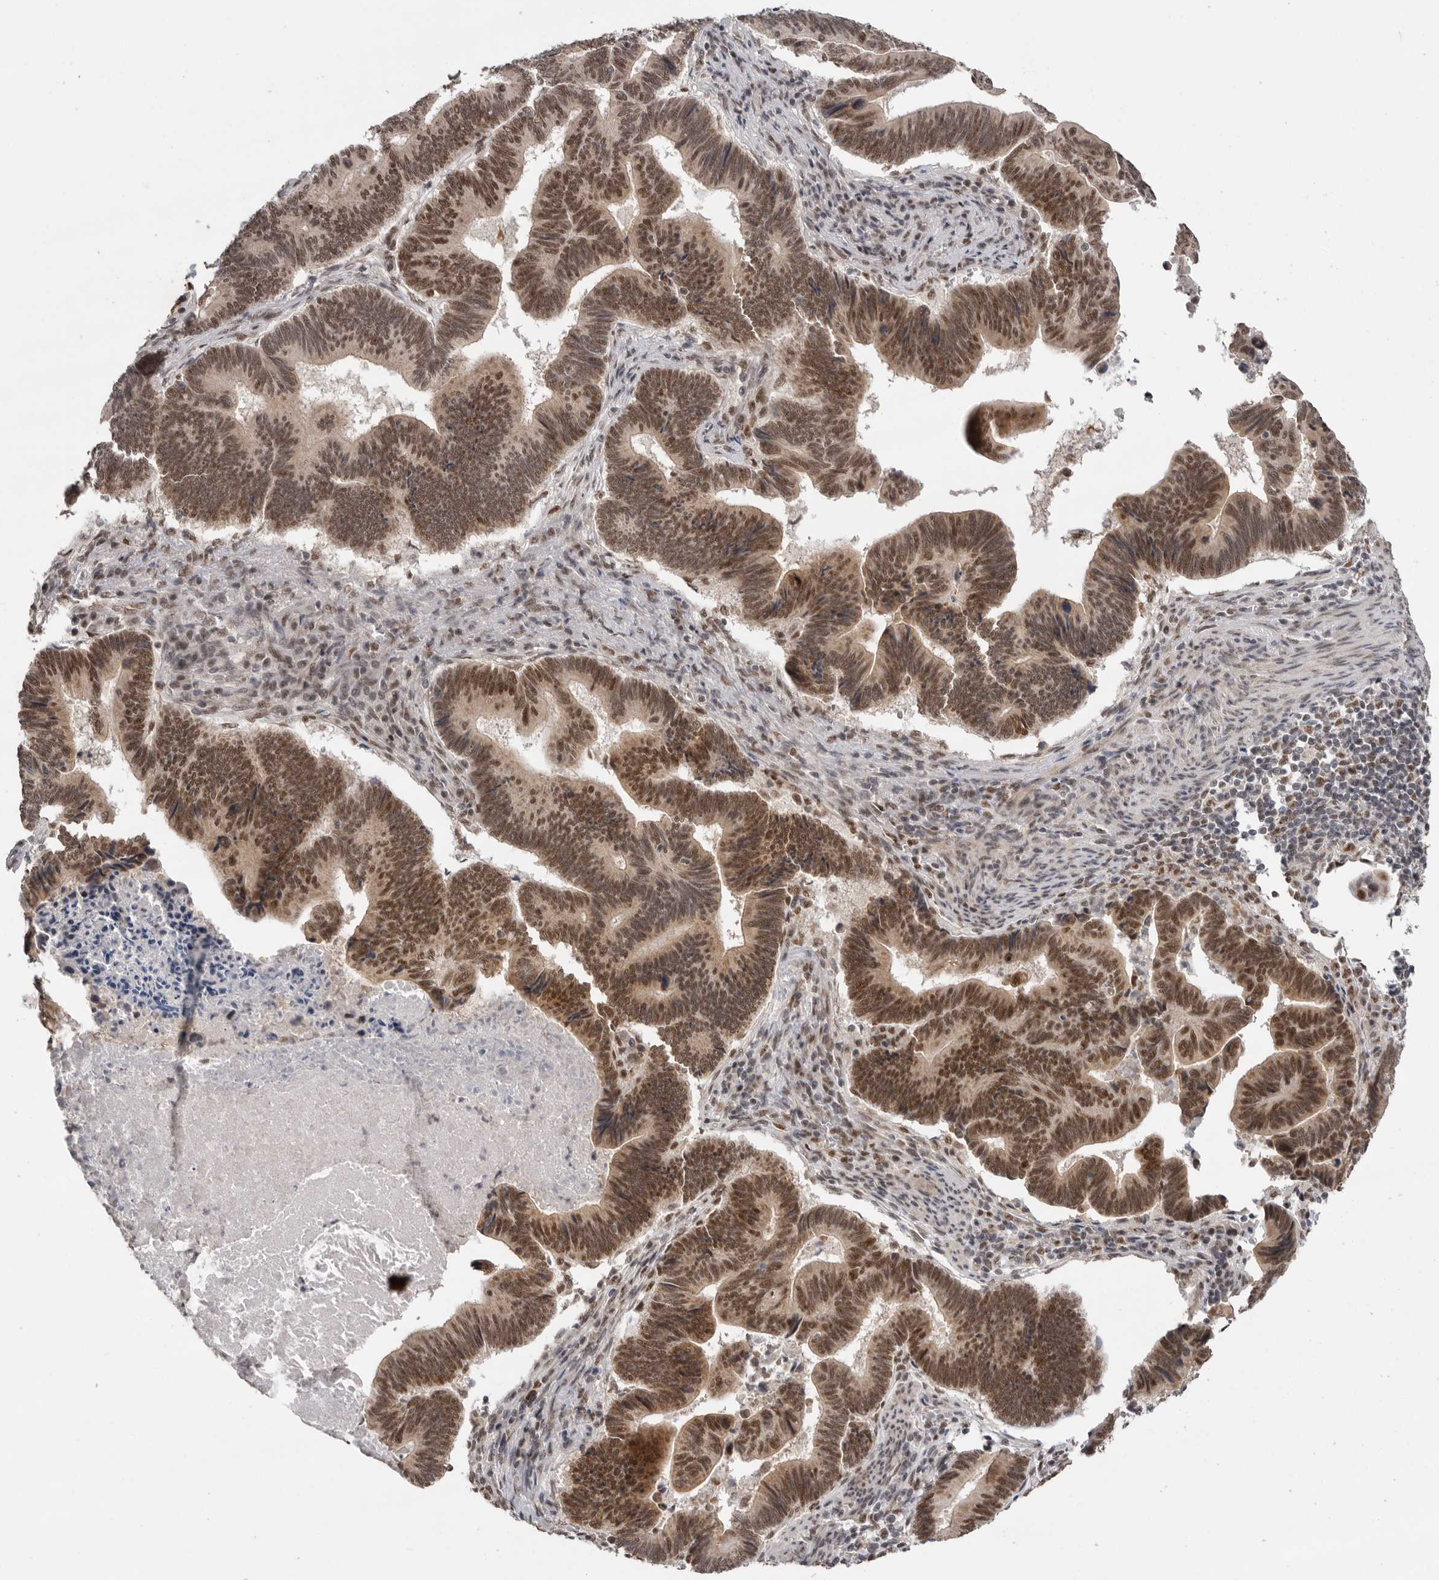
{"staining": {"intensity": "moderate", "quantity": ">75%", "location": "nuclear"}, "tissue": "pancreatic cancer", "cell_type": "Tumor cells", "image_type": "cancer", "snomed": [{"axis": "morphology", "description": "Adenocarcinoma, NOS"}, {"axis": "topography", "description": "Pancreas"}], "caption": "Immunohistochemical staining of human adenocarcinoma (pancreatic) demonstrates moderate nuclear protein staining in approximately >75% of tumor cells. (Brightfield microscopy of DAB IHC at high magnification).", "gene": "PPP1R10", "patient": {"sex": "female", "age": 70}}